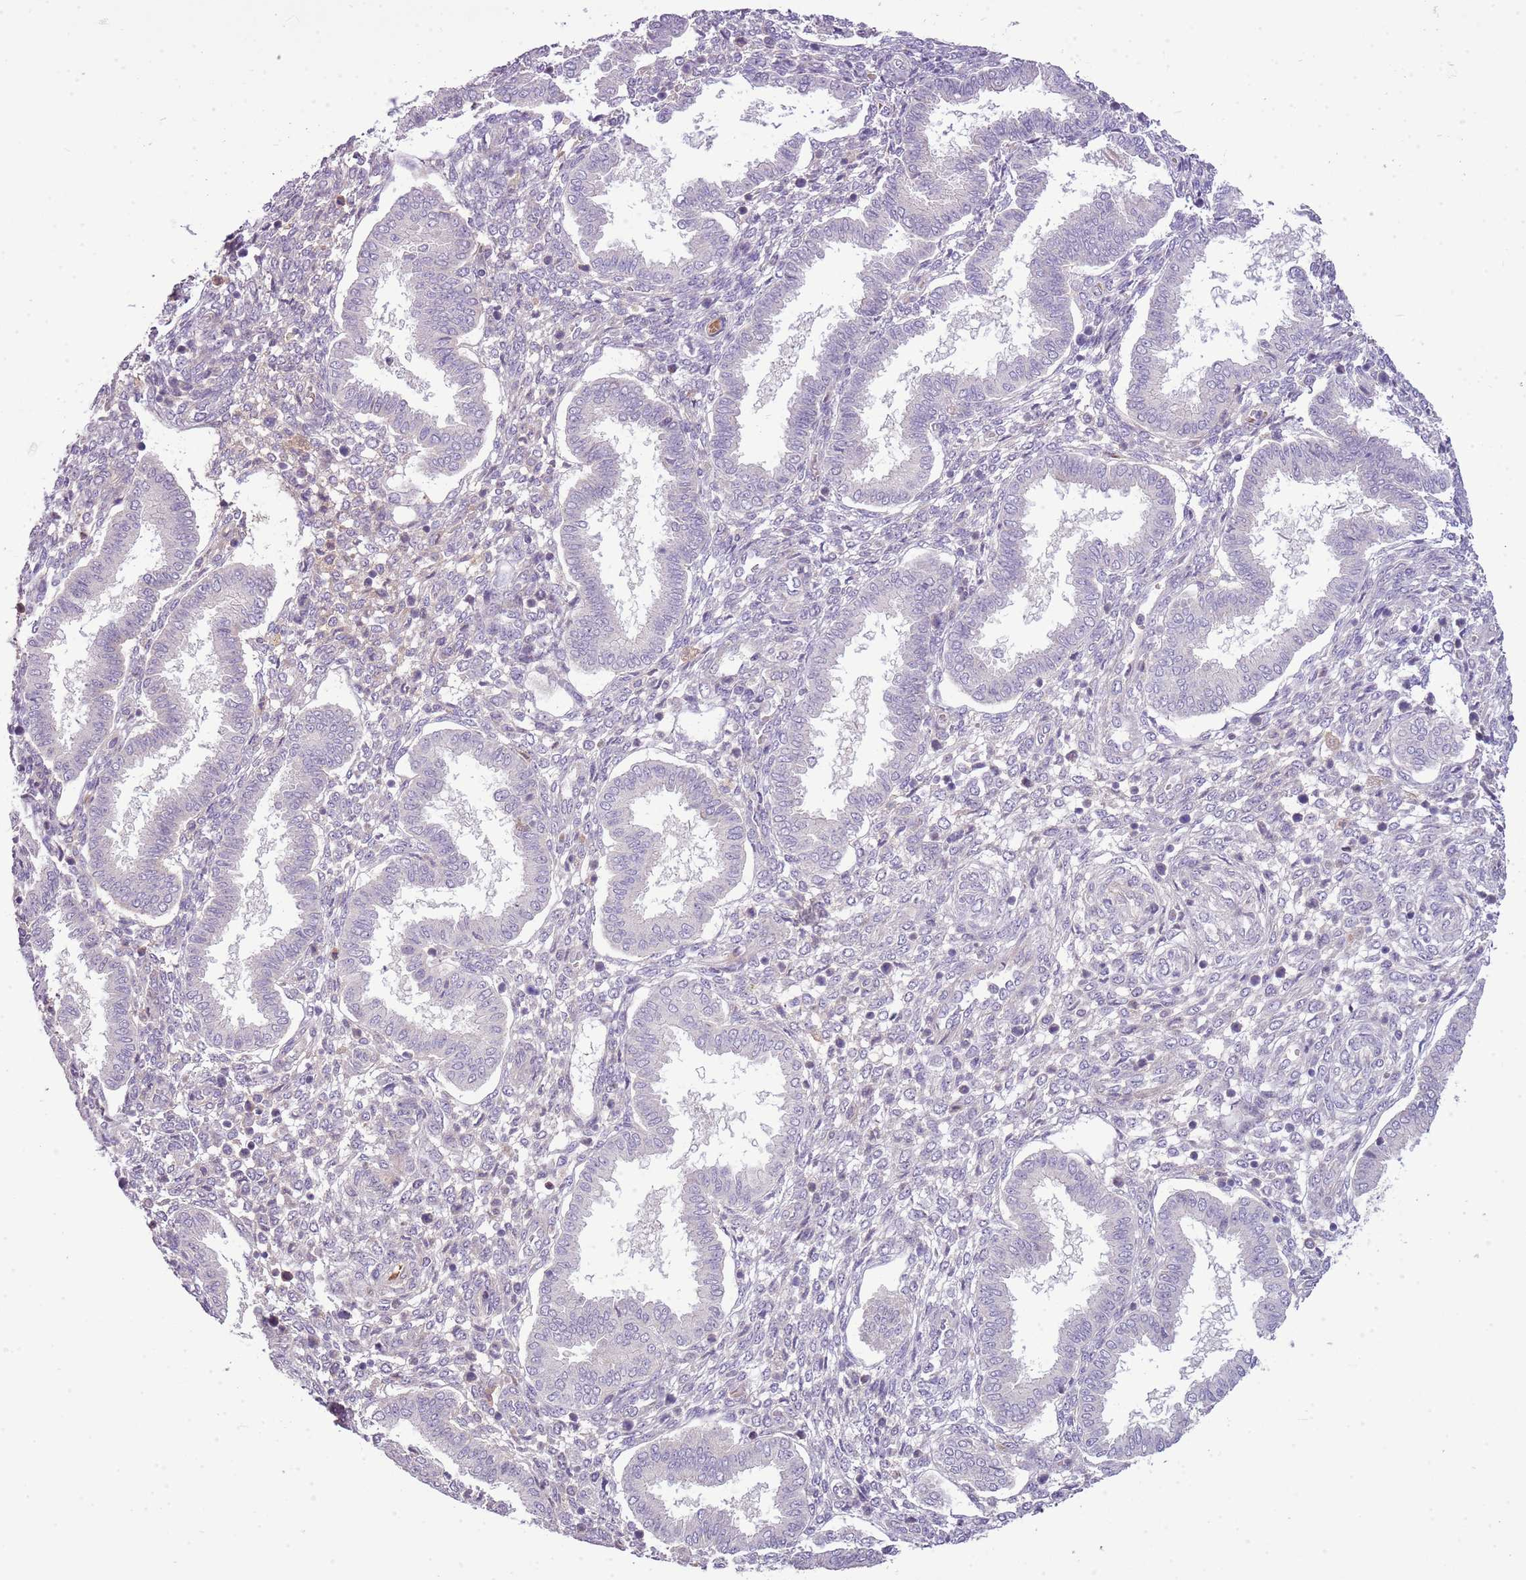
{"staining": {"intensity": "negative", "quantity": "none", "location": "none"}, "tissue": "endometrium", "cell_type": "Cells in endometrial stroma", "image_type": "normal", "snomed": [{"axis": "morphology", "description": "Normal tissue, NOS"}, {"axis": "topography", "description": "Endometrium"}], "caption": "This is an immunohistochemistry photomicrograph of normal endometrium. There is no expression in cells in endometrial stroma.", "gene": "SCAMP5", "patient": {"sex": "female", "age": 24}}